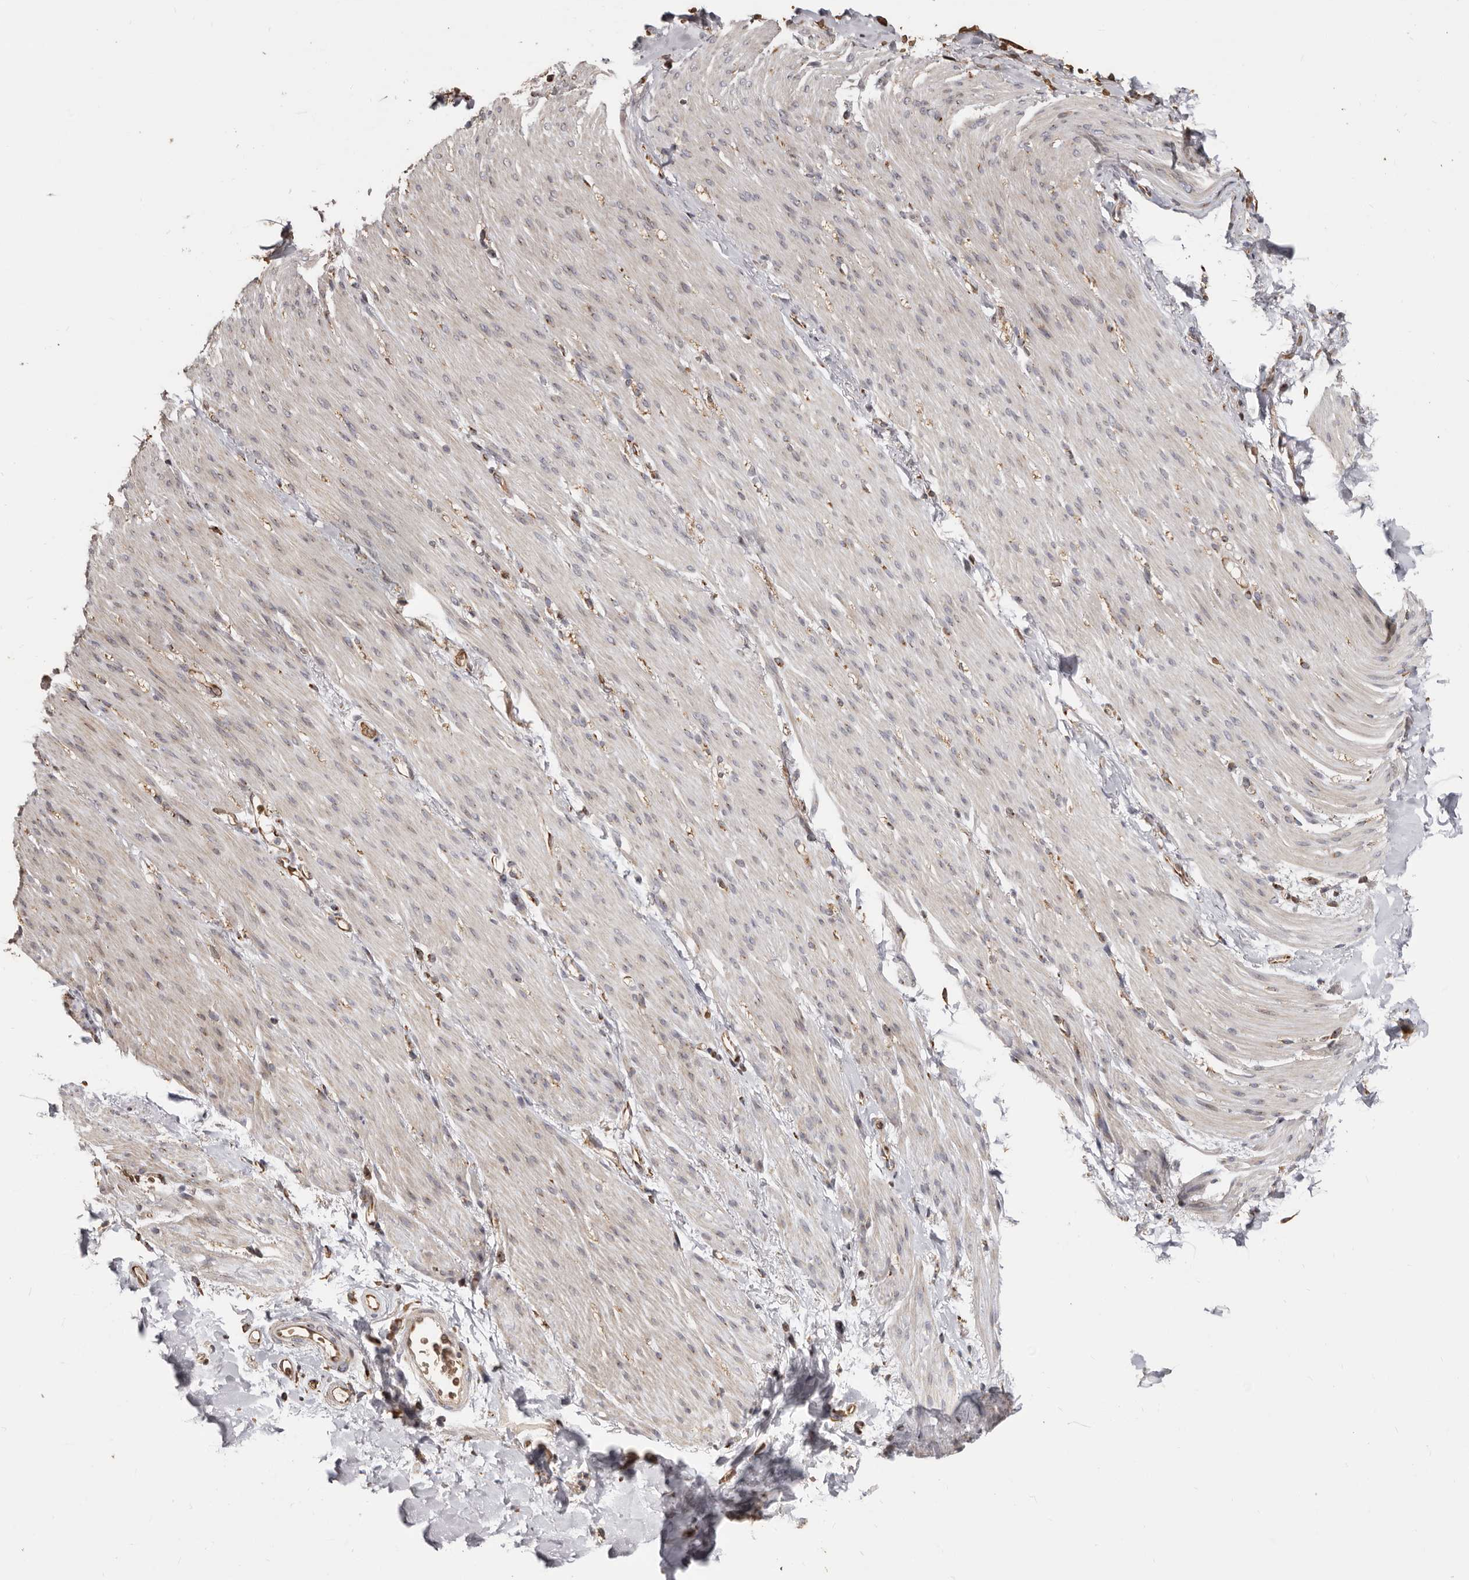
{"staining": {"intensity": "weak", "quantity": "<25%", "location": "cytoplasmic/membranous"}, "tissue": "smooth muscle", "cell_type": "Smooth muscle cells", "image_type": "normal", "snomed": [{"axis": "morphology", "description": "Normal tissue, NOS"}, {"axis": "topography", "description": "Colon"}, {"axis": "topography", "description": "Peripheral nerve tissue"}], "caption": "Immunohistochemical staining of unremarkable smooth muscle exhibits no significant staining in smooth muscle cells. Brightfield microscopy of immunohistochemistry (IHC) stained with DAB (3,3'-diaminobenzidine) (brown) and hematoxylin (blue), captured at high magnification.", "gene": "ENTREP1", "patient": {"sex": "female", "age": 61}}